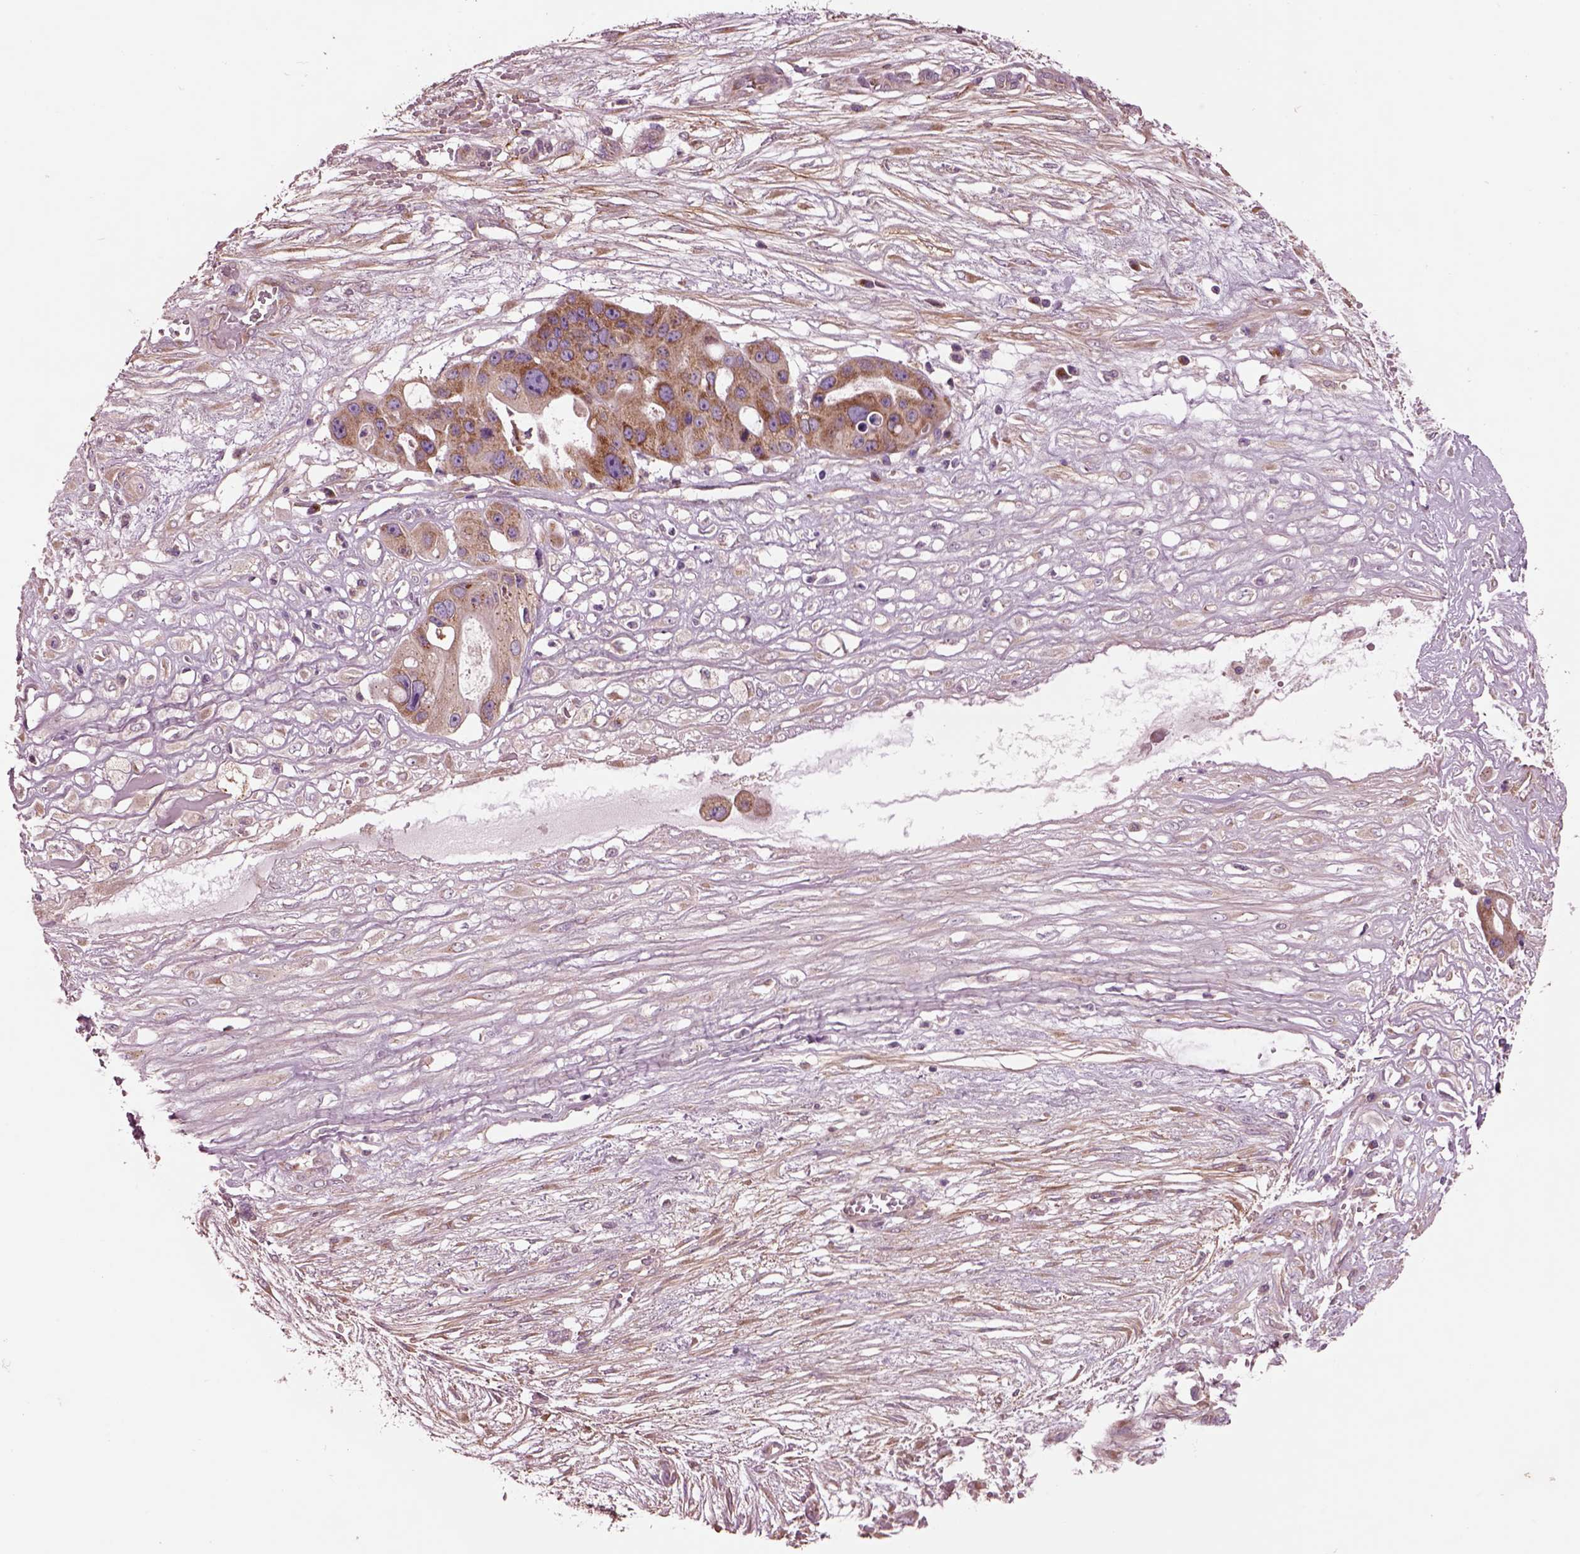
{"staining": {"intensity": "strong", "quantity": ">75%", "location": "cytoplasmic/membranous"}, "tissue": "ovarian cancer", "cell_type": "Tumor cells", "image_type": "cancer", "snomed": [{"axis": "morphology", "description": "Cystadenocarcinoma, serous, NOS"}, {"axis": "topography", "description": "Ovary"}], "caption": "A micrograph of ovarian cancer (serous cystadenocarcinoma) stained for a protein demonstrates strong cytoplasmic/membranous brown staining in tumor cells. (IHC, brightfield microscopy, high magnification).", "gene": "SEC23A", "patient": {"sex": "female", "age": 56}}